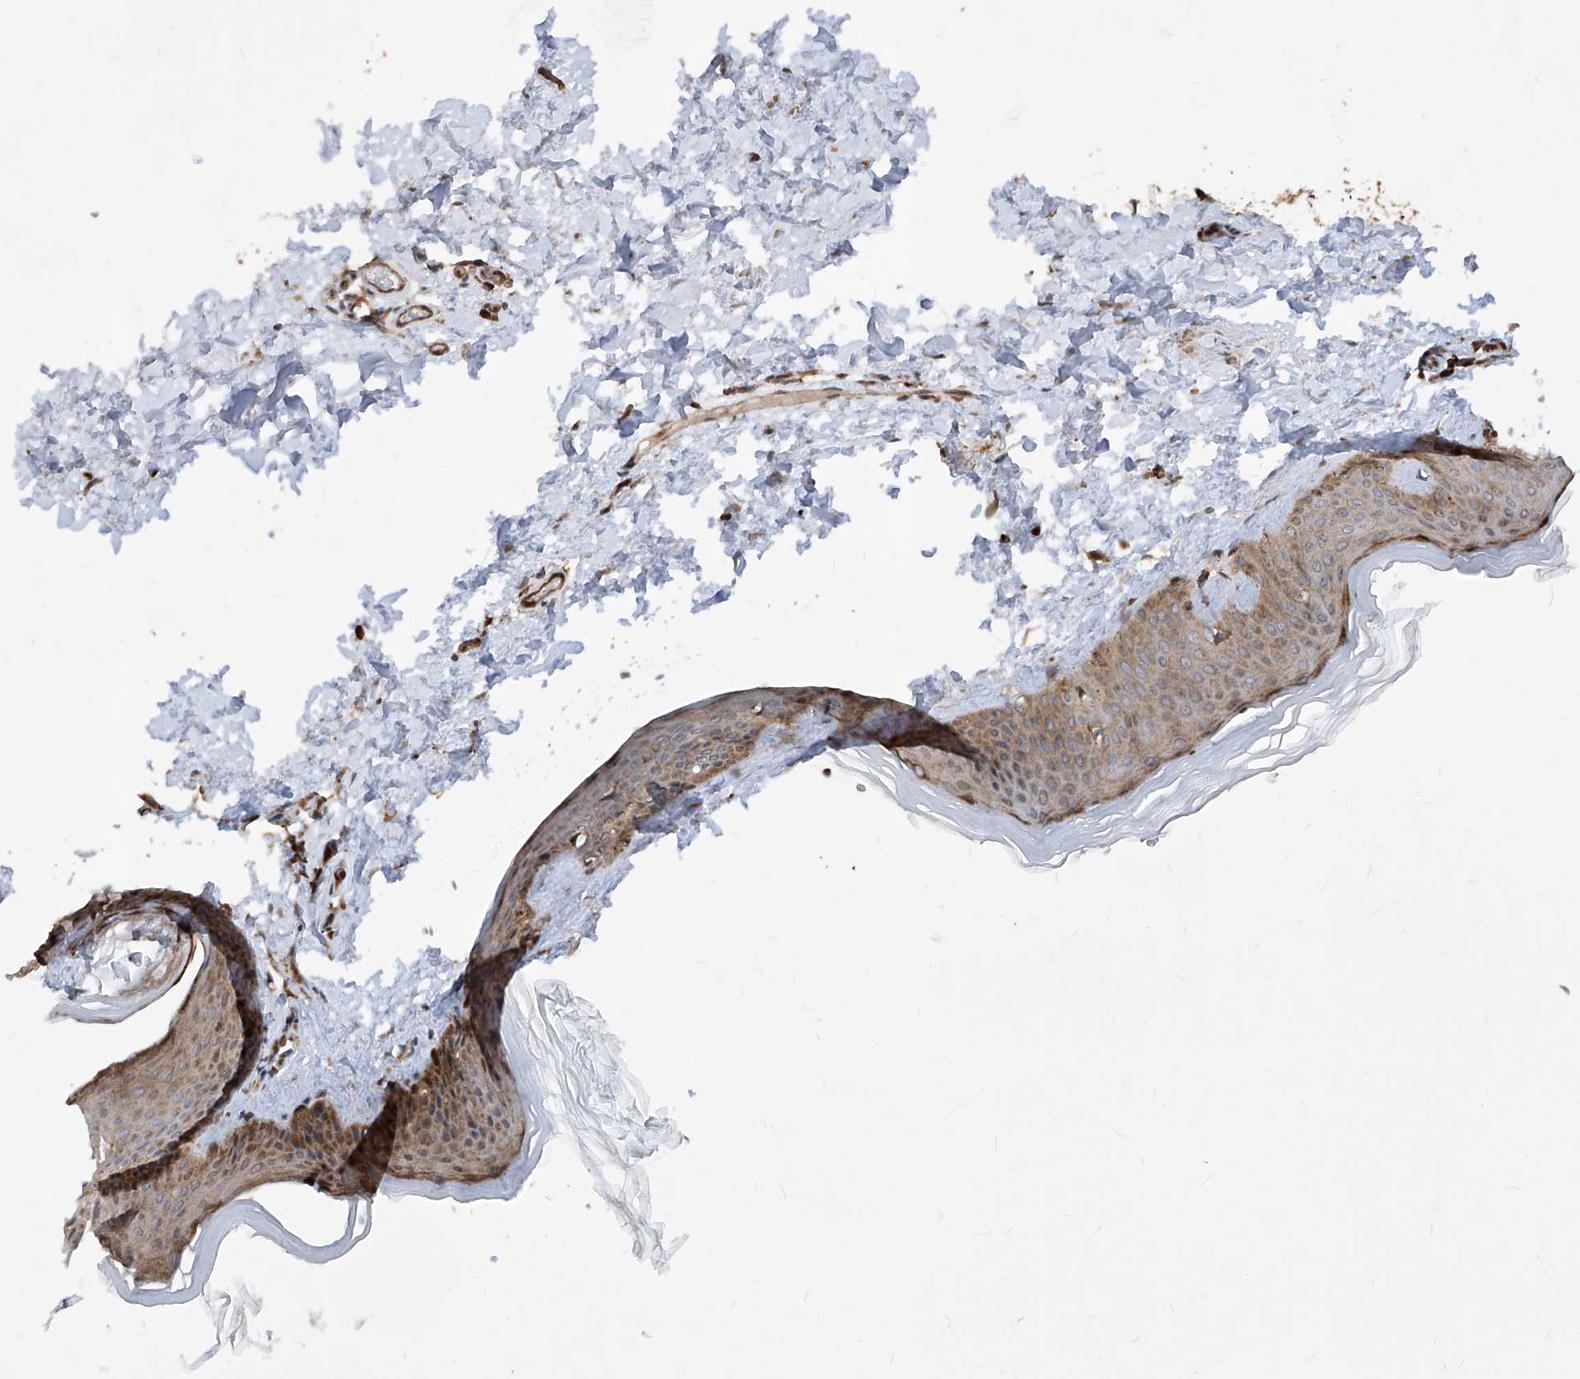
{"staining": {"intensity": "moderate", "quantity": ">75%", "location": "cytoplasmic/membranous"}, "tissue": "skin", "cell_type": "Fibroblasts", "image_type": "normal", "snomed": [{"axis": "morphology", "description": "Normal tissue, NOS"}, {"axis": "topography", "description": "Skin"}], "caption": "Fibroblasts demonstrate medium levels of moderate cytoplasmic/membranous positivity in about >75% of cells in benign skin. The staining is performed using DAB (3,3'-diaminobenzidine) brown chromogen to label protein expression. The nuclei are counter-stained blue using hematoxylin.", "gene": "MAGED2", "patient": {"sex": "female", "age": 27}}